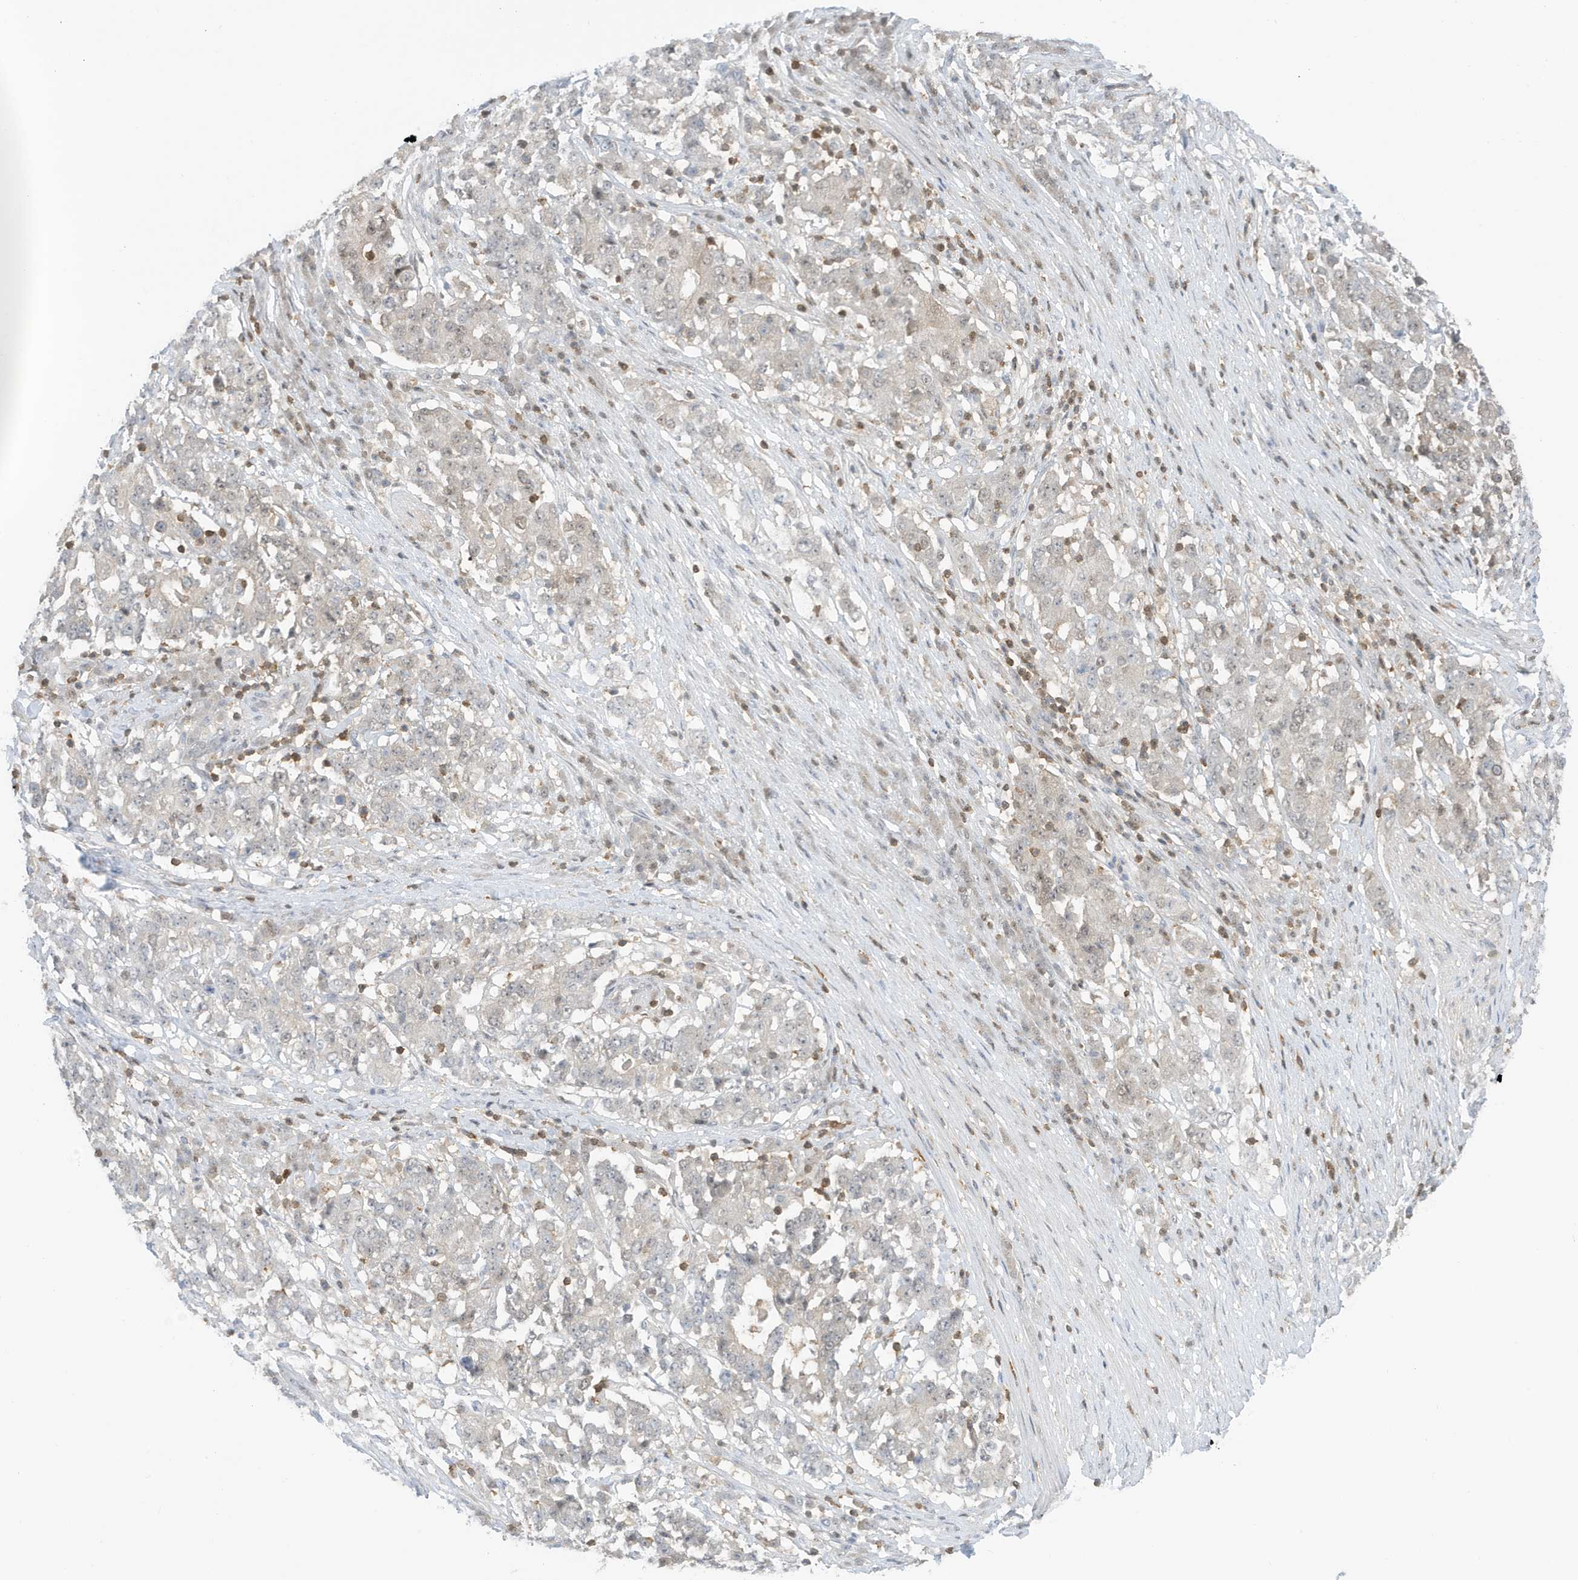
{"staining": {"intensity": "negative", "quantity": "none", "location": "none"}, "tissue": "stomach cancer", "cell_type": "Tumor cells", "image_type": "cancer", "snomed": [{"axis": "morphology", "description": "Adenocarcinoma, NOS"}, {"axis": "topography", "description": "Stomach"}], "caption": "An immunohistochemistry photomicrograph of adenocarcinoma (stomach) is shown. There is no staining in tumor cells of adenocarcinoma (stomach).", "gene": "OGA", "patient": {"sex": "male", "age": 59}}